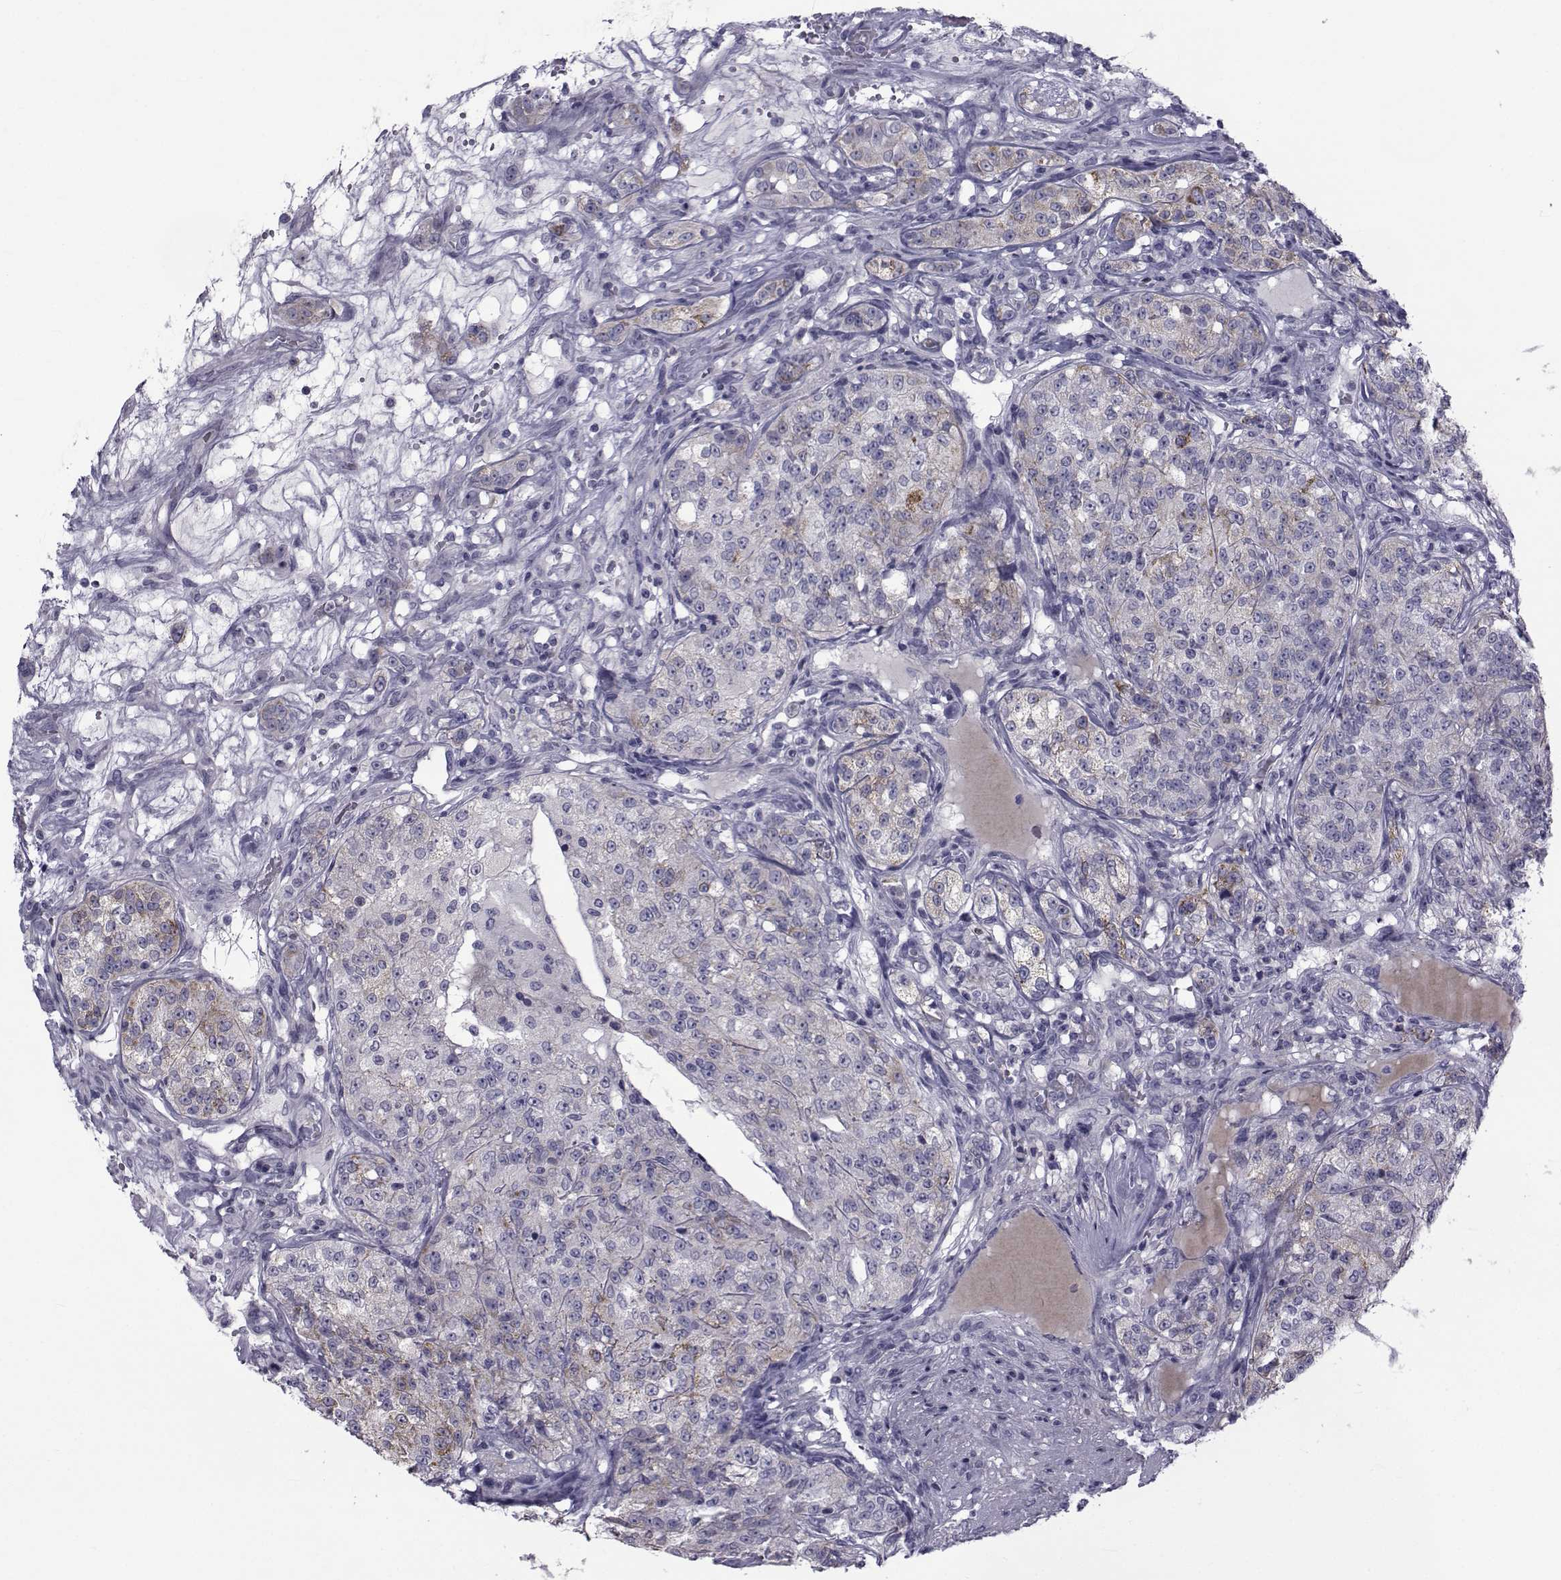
{"staining": {"intensity": "weak", "quantity": "25%-75%", "location": "cytoplasmic/membranous"}, "tissue": "renal cancer", "cell_type": "Tumor cells", "image_type": "cancer", "snomed": [{"axis": "morphology", "description": "Adenocarcinoma, NOS"}, {"axis": "topography", "description": "Kidney"}], "caption": "Protein staining displays weak cytoplasmic/membranous positivity in approximately 25%-75% of tumor cells in renal cancer (adenocarcinoma).", "gene": "FDXR", "patient": {"sex": "female", "age": 63}}